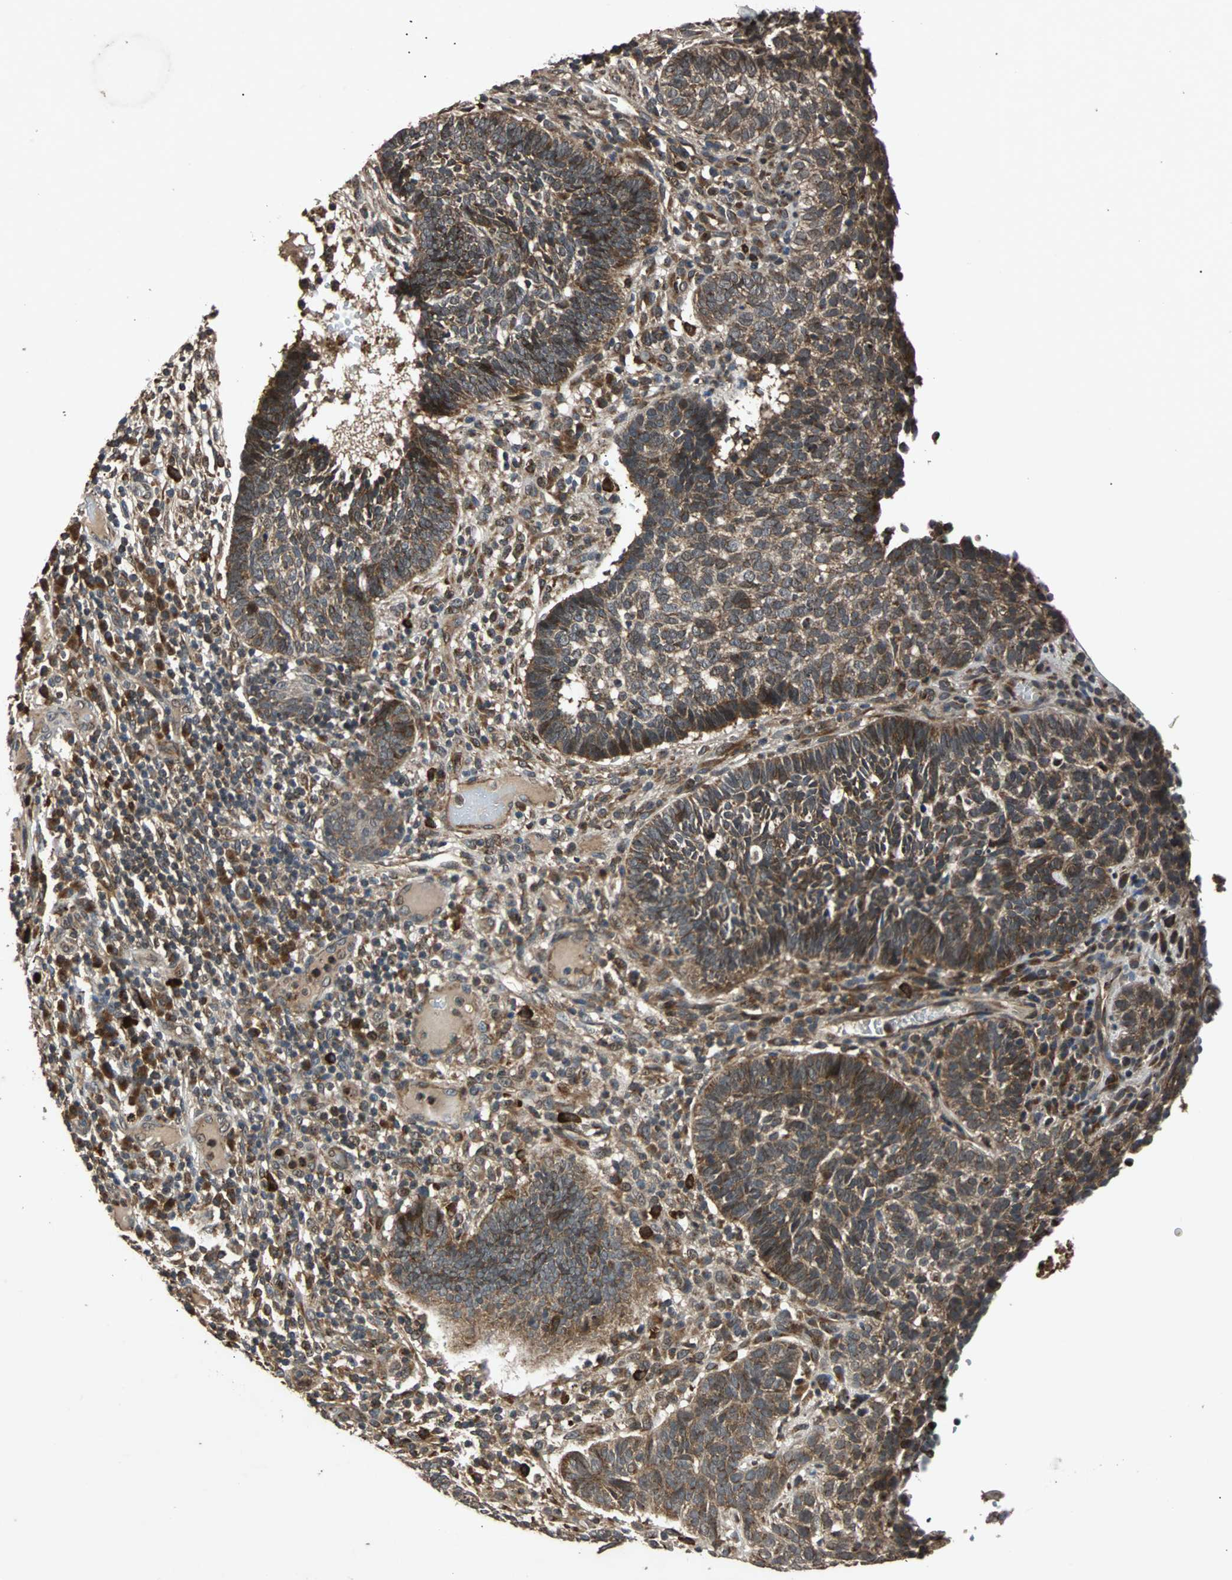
{"staining": {"intensity": "strong", "quantity": ">75%", "location": "cytoplasmic/membranous"}, "tissue": "skin cancer", "cell_type": "Tumor cells", "image_type": "cancer", "snomed": [{"axis": "morphology", "description": "Normal tissue, NOS"}, {"axis": "morphology", "description": "Basal cell carcinoma"}, {"axis": "topography", "description": "Skin"}], "caption": "A photomicrograph of skin cancer stained for a protein displays strong cytoplasmic/membranous brown staining in tumor cells.", "gene": "USP31", "patient": {"sex": "male", "age": 87}}